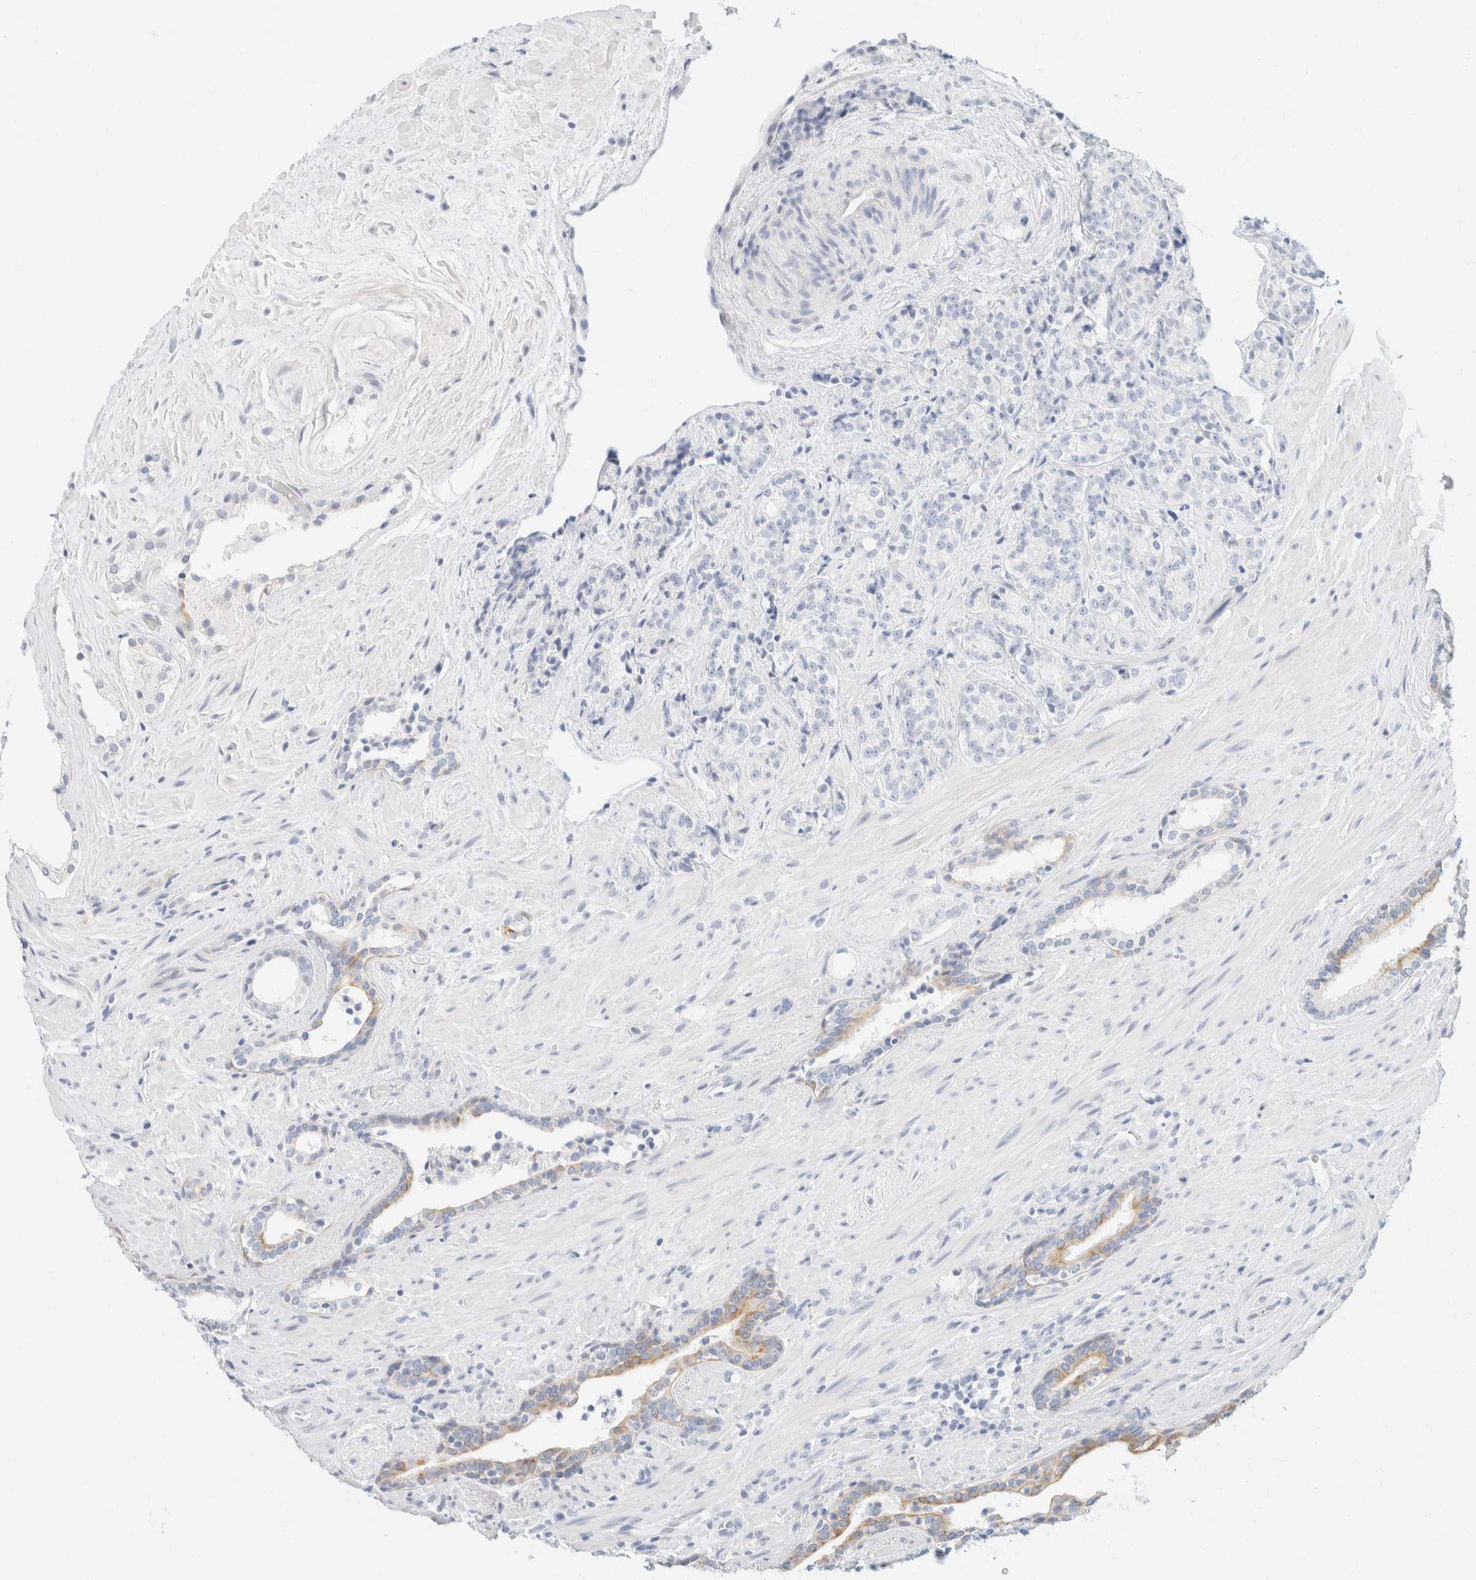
{"staining": {"intensity": "moderate", "quantity": ">75%", "location": "cytoplasmic/membranous"}, "tissue": "prostate cancer", "cell_type": "Tumor cells", "image_type": "cancer", "snomed": [{"axis": "morphology", "description": "Adenocarcinoma, High grade"}, {"axis": "topography", "description": "Prostate"}], "caption": "Brown immunohistochemical staining in prostate cancer (high-grade adenocarcinoma) shows moderate cytoplasmic/membranous expression in about >75% of tumor cells. (Brightfield microscopy of DAB IHC at high magnification).", "gene": "KRT20", "patient": {"sex": "male", "age": 71}}